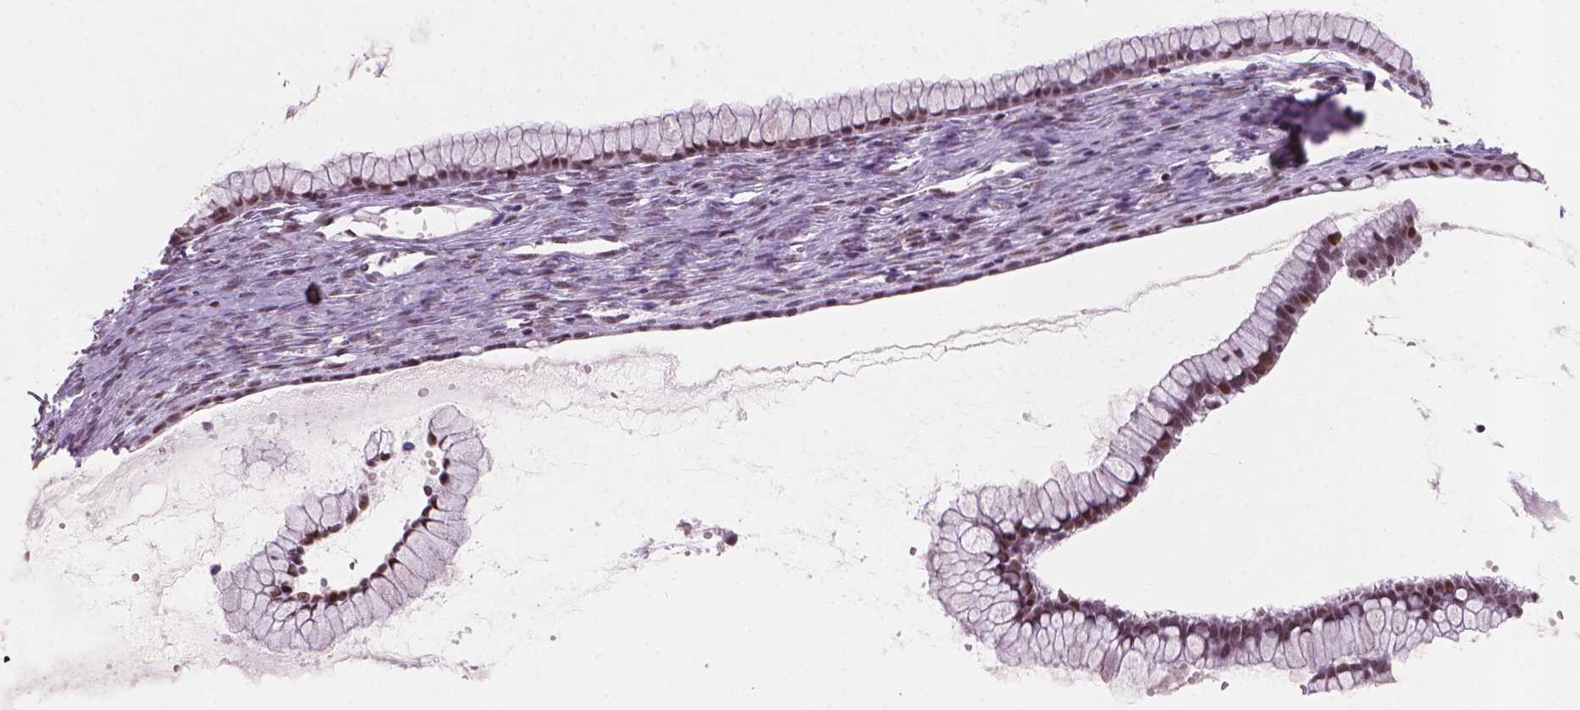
{"staining": {"intensity": "moderate", "quantity": ">75%", "location": "nuclear"}, "tissue": "ovarian cancer", "cell_type": "Tumor cells", "image_type": "cancer", "snomed": [{"axis": "morphology", "description": "Cystadenocarcinoma, mucinous, NOS"}, {"axis": "topography", "description": "Ovary"}], "caption": "Ovarian mucinous cystadenocarcinoma stained with a brown dye displays moderate nuclear positive staining in approximately >75% of tumor cells.", "gene": "HES7", "patient": {"sex": "female", "age": 41}}